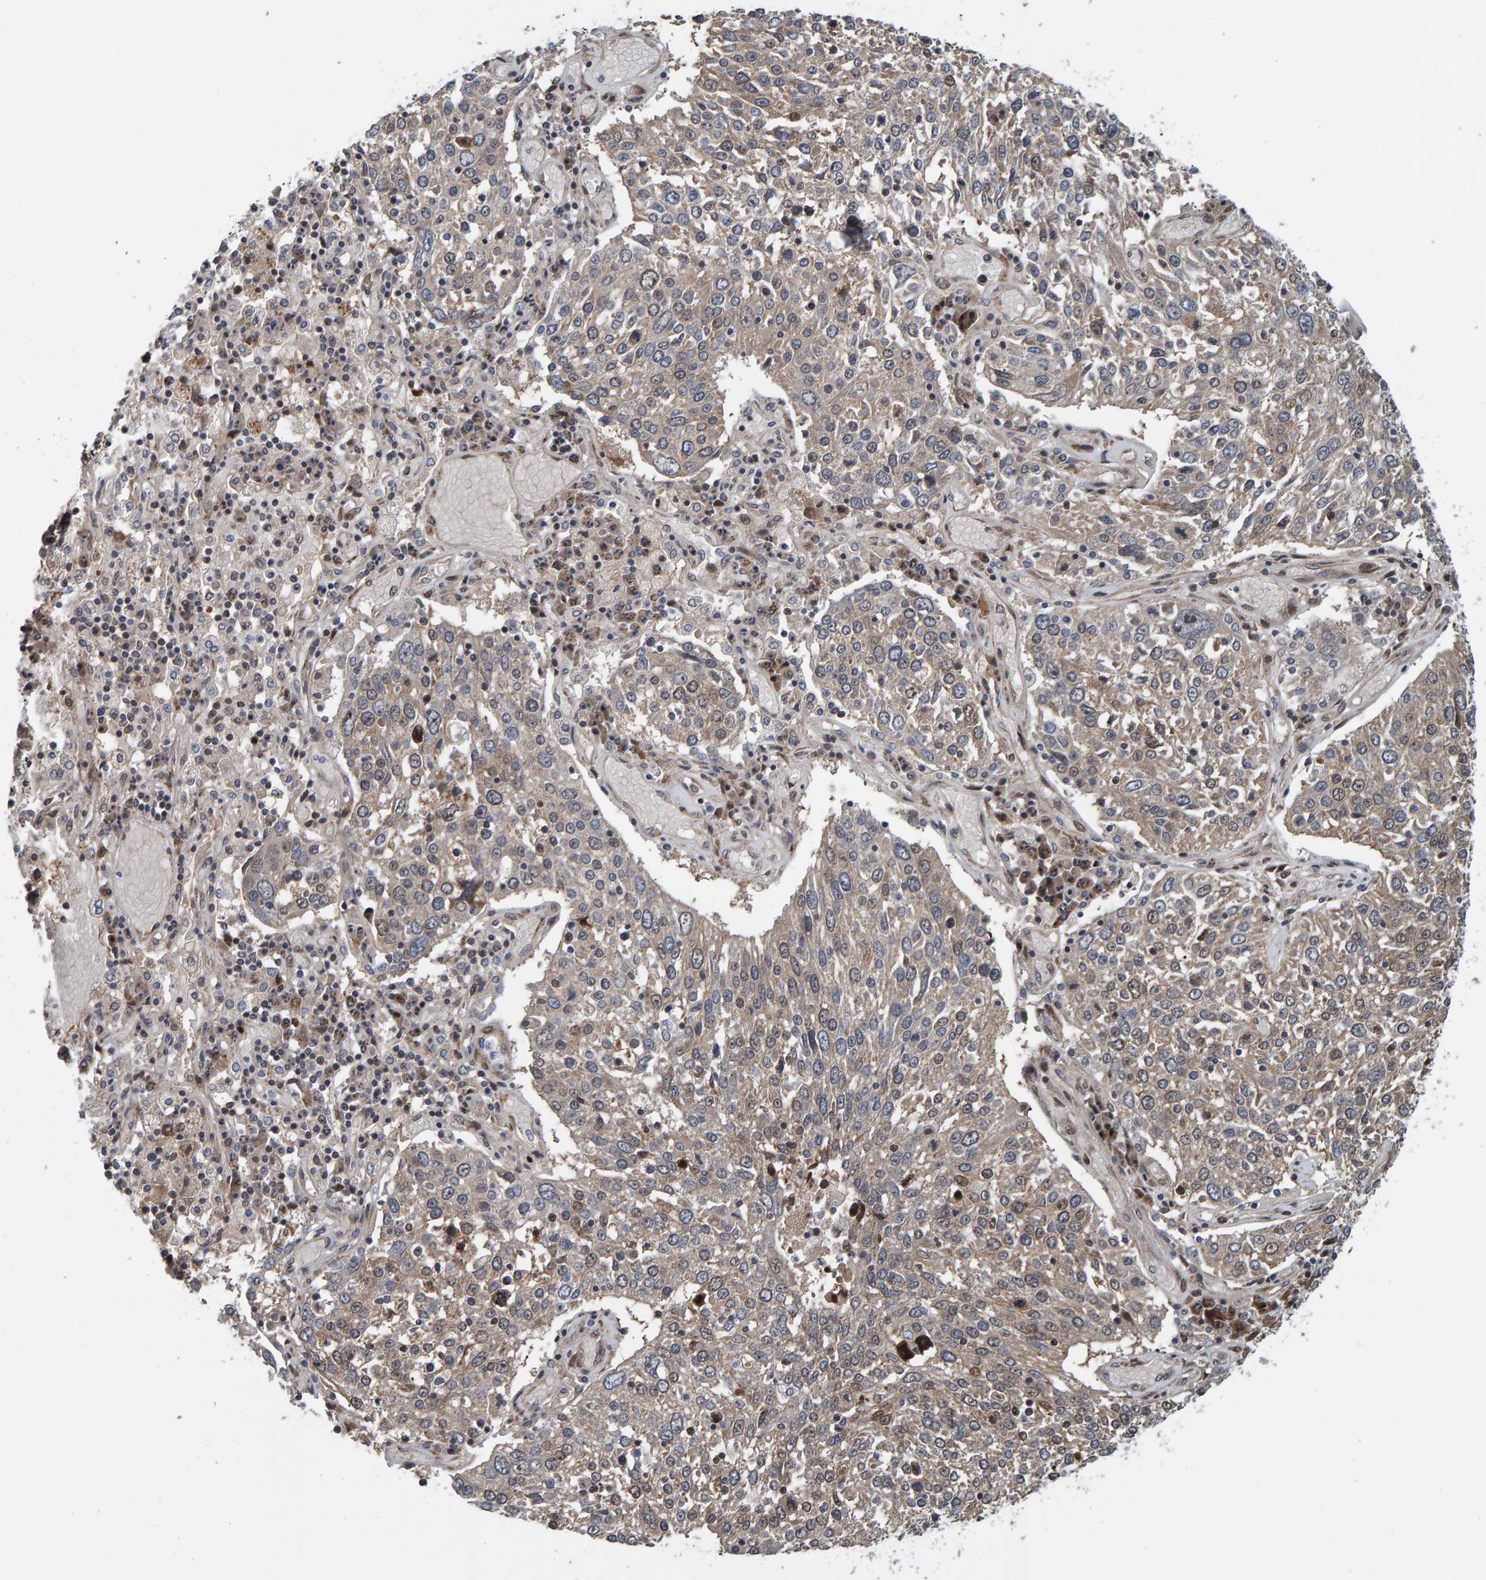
{"staining": {"intensity": "weak", "quantity": ">75%", "location": "cytoplasmic/membranous"}, "tissue": "lung cancer", "cell_type": "Tumor cells", "image_type": "cancer", "snomed": [{"axis": "morphology", "description": "Squamous cell carcinoma, NOS"}, {"axis": "topography", "description": "Lung"}], "caption": "The image demonstrates staining of lung cancer (squamous cell carcinoma), revealing weak cytoplasmic/membranous protein positivity (brown color) within tumor cells. (Brightfield microscopy of DAB IHC at high magnification).", "gene": "CCDC25", "patient": {"sex": "male", "age": 65}}